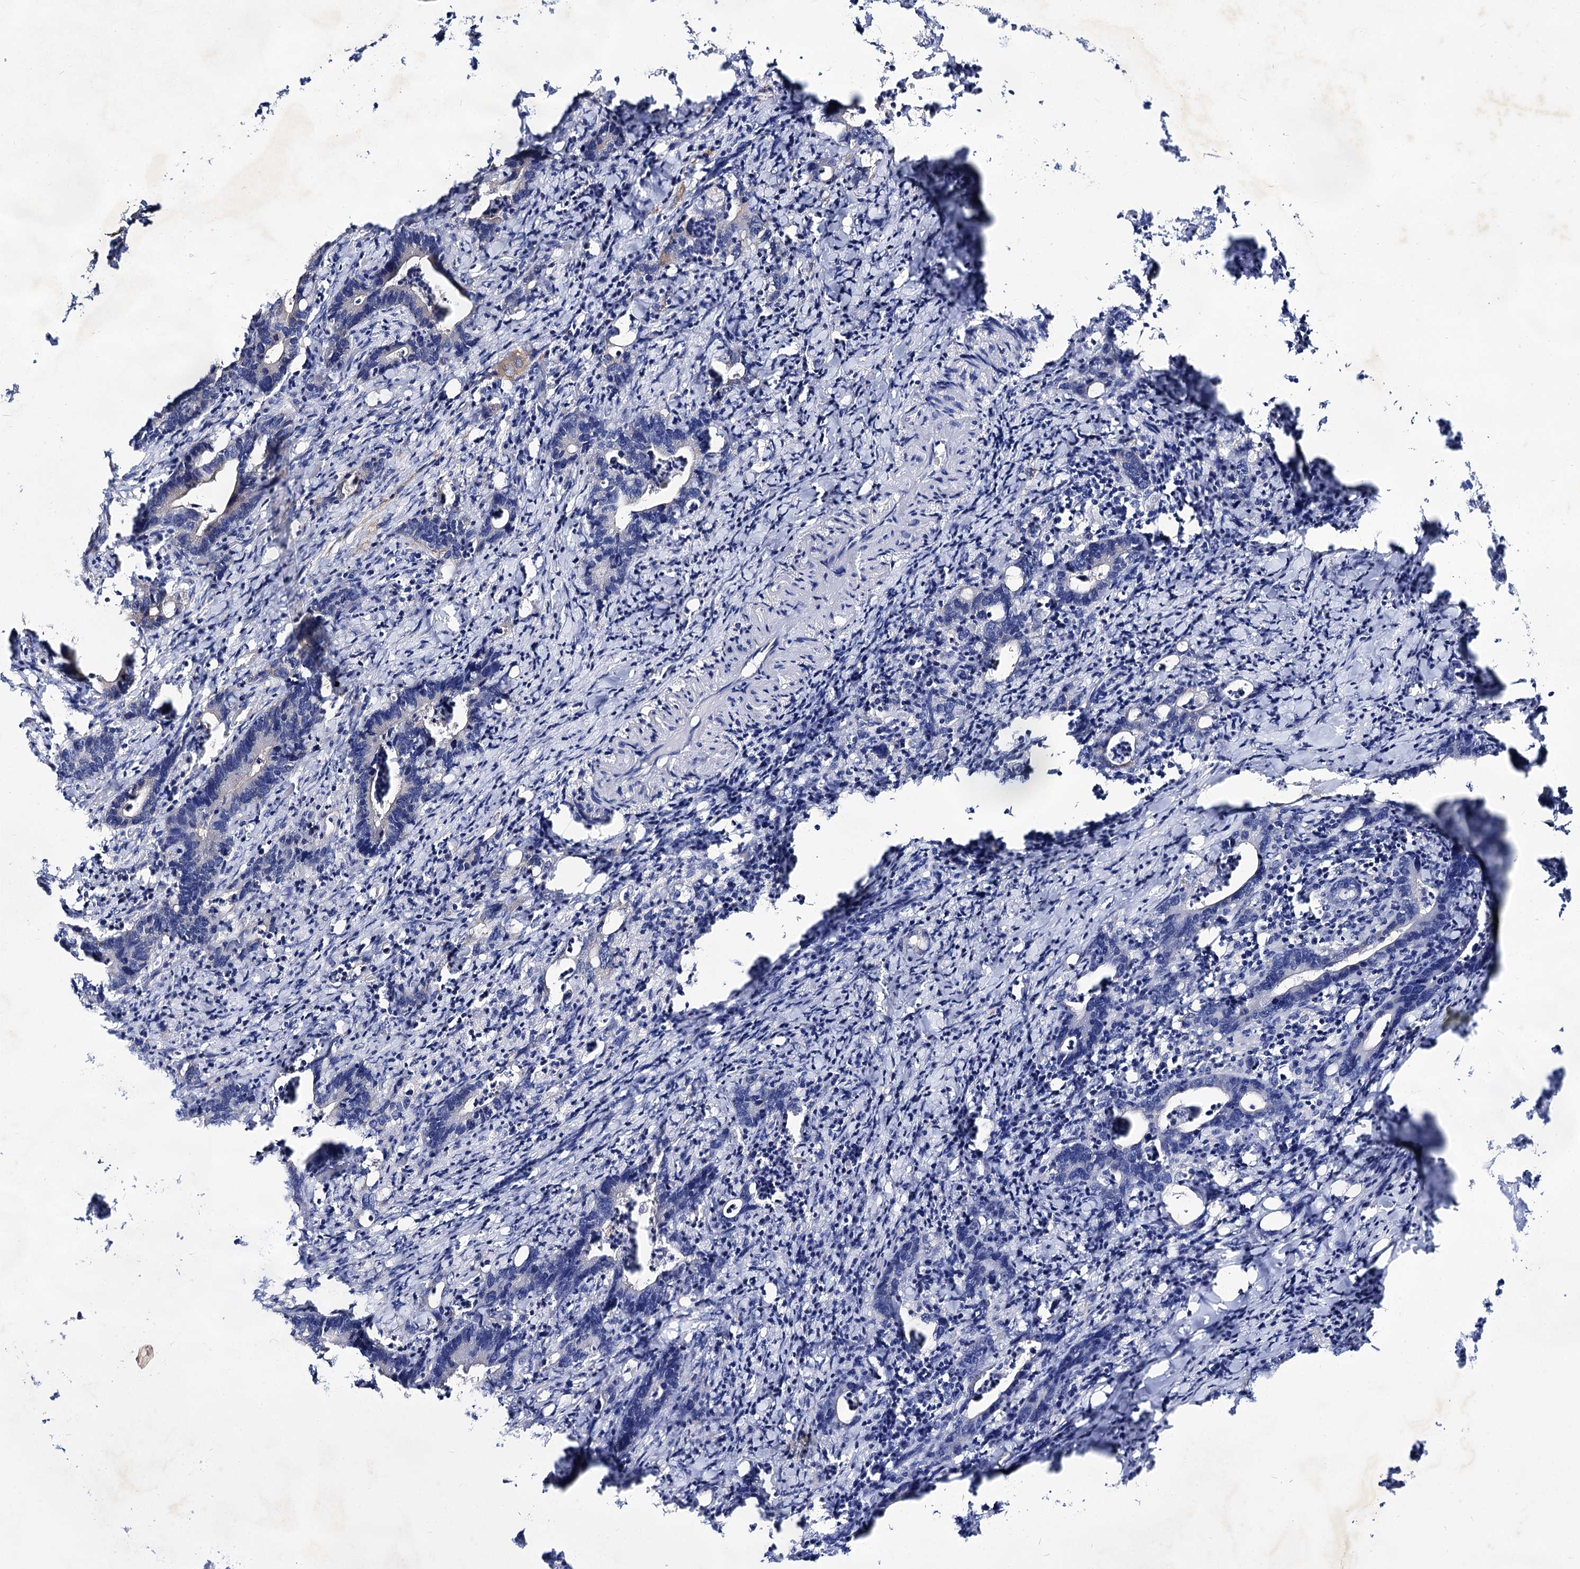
{"staining": {"intensity": "negative", "quantity": "none", "location": "none"}, "tissue": "colorectal cancer", "cell_type": "Tumor cells", "image_type": "cancer", "snomed": [{"axis": "morphology", "description": "Adenocarcinoma, NOS"}, {"axis": "topography", "description": "Colon"}], "caption": "A high-resolution micrograph shows immunohistochemistry (IHC) staining of colorectal cancer (adenocarcinoma), which exhibits no significant expression in tumor cells.", "gene": "ARFIP2", "patient": {"sex": "female", "age": 75}}